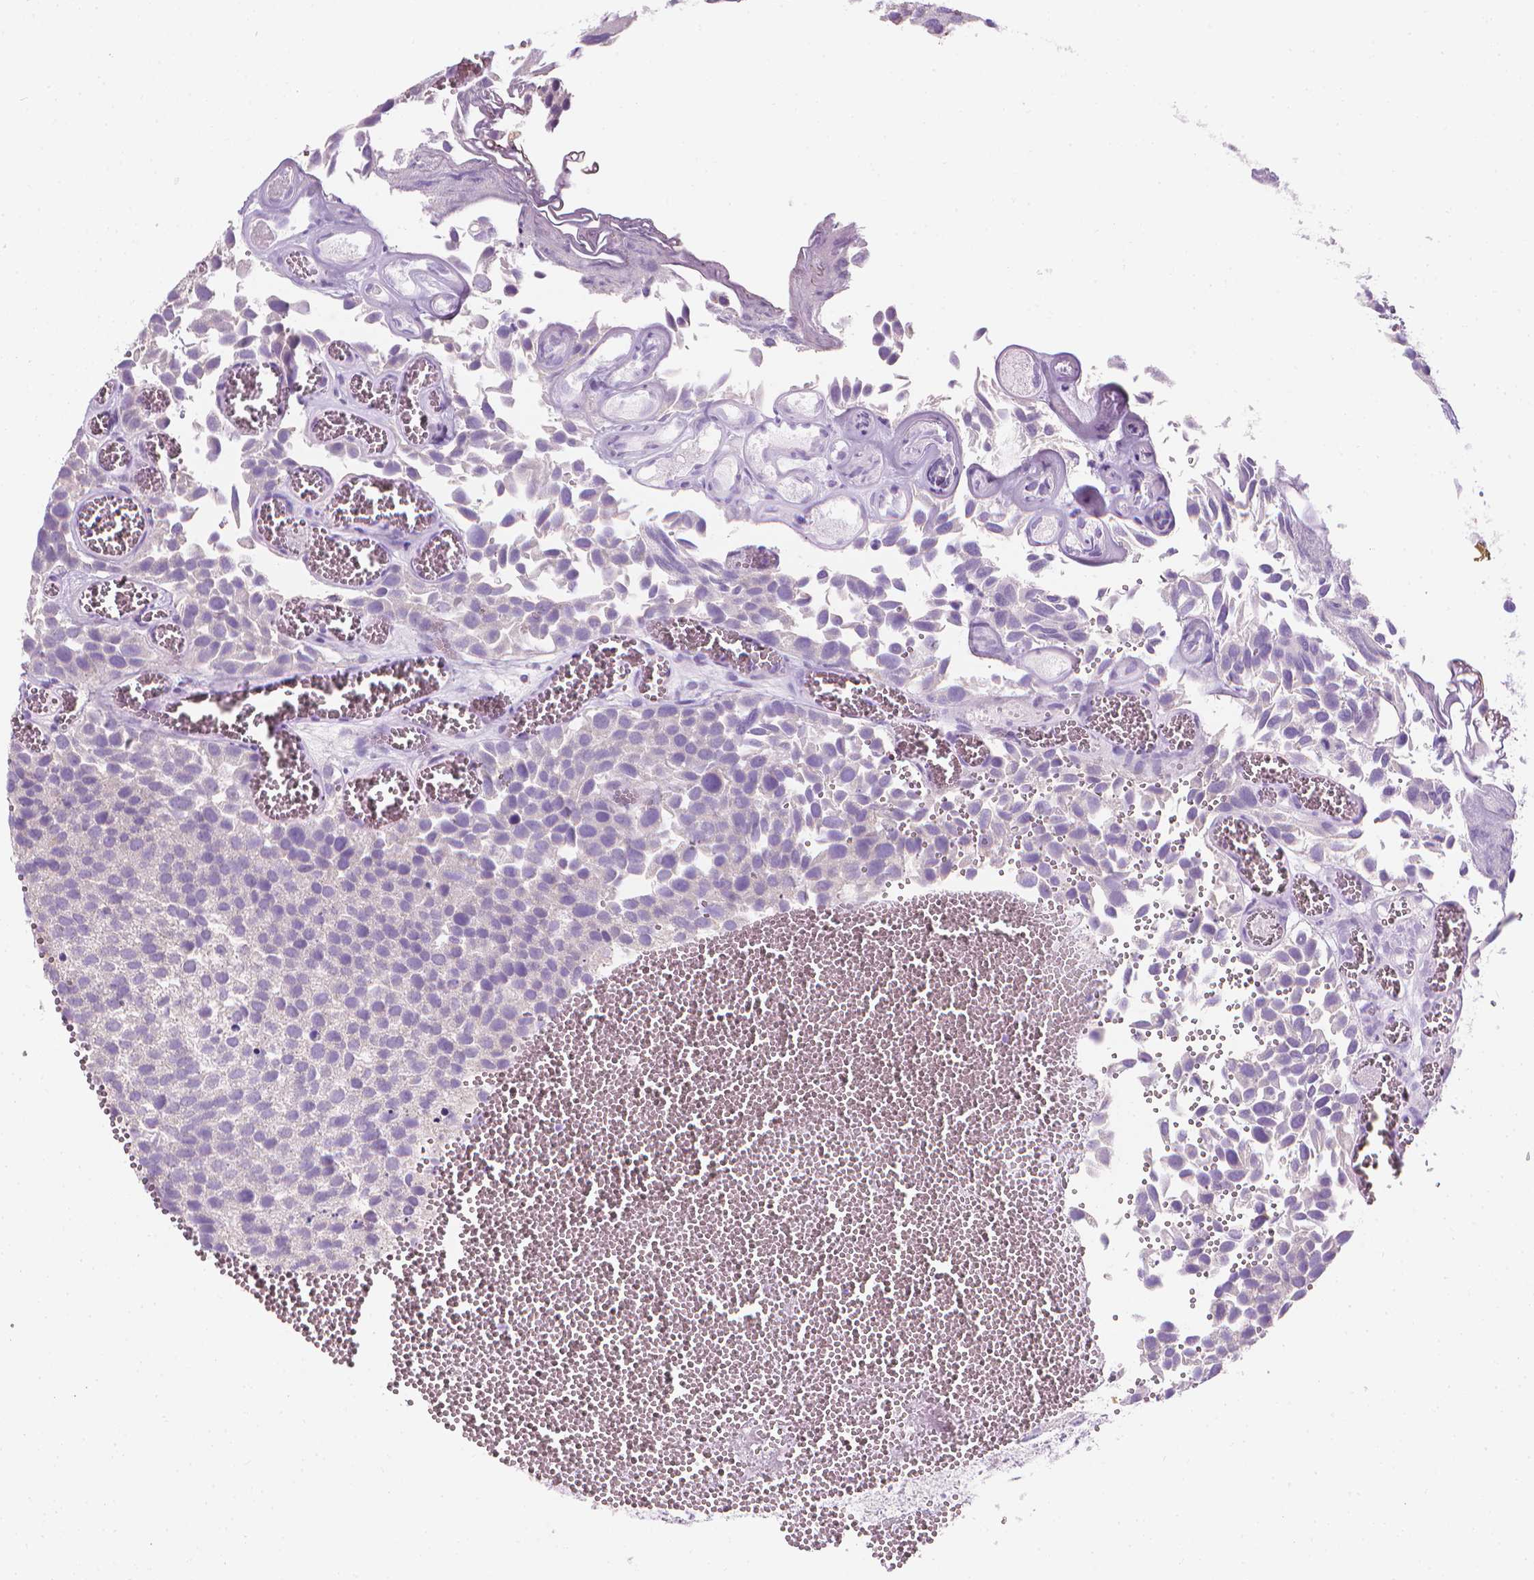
{"staining": {"intensity": "negative", "quantity": "none", "location": "none"}, "tissue": "urothelial cancer", "cell_type": "Tumor cells", "image_type": "cancer", "snomed": [{"axis": "morphology", "description": "Urothelial carcinoma, Low grade"}, {"axis": "topography", "description": "Urinary bladder"}], "caption": "Urothelial cancer was stained to show a protein in brown. There is no significant expression in tumor cells.", "gene": "DCAF8L1", "patient": {"sex": "female", "age": 69}}